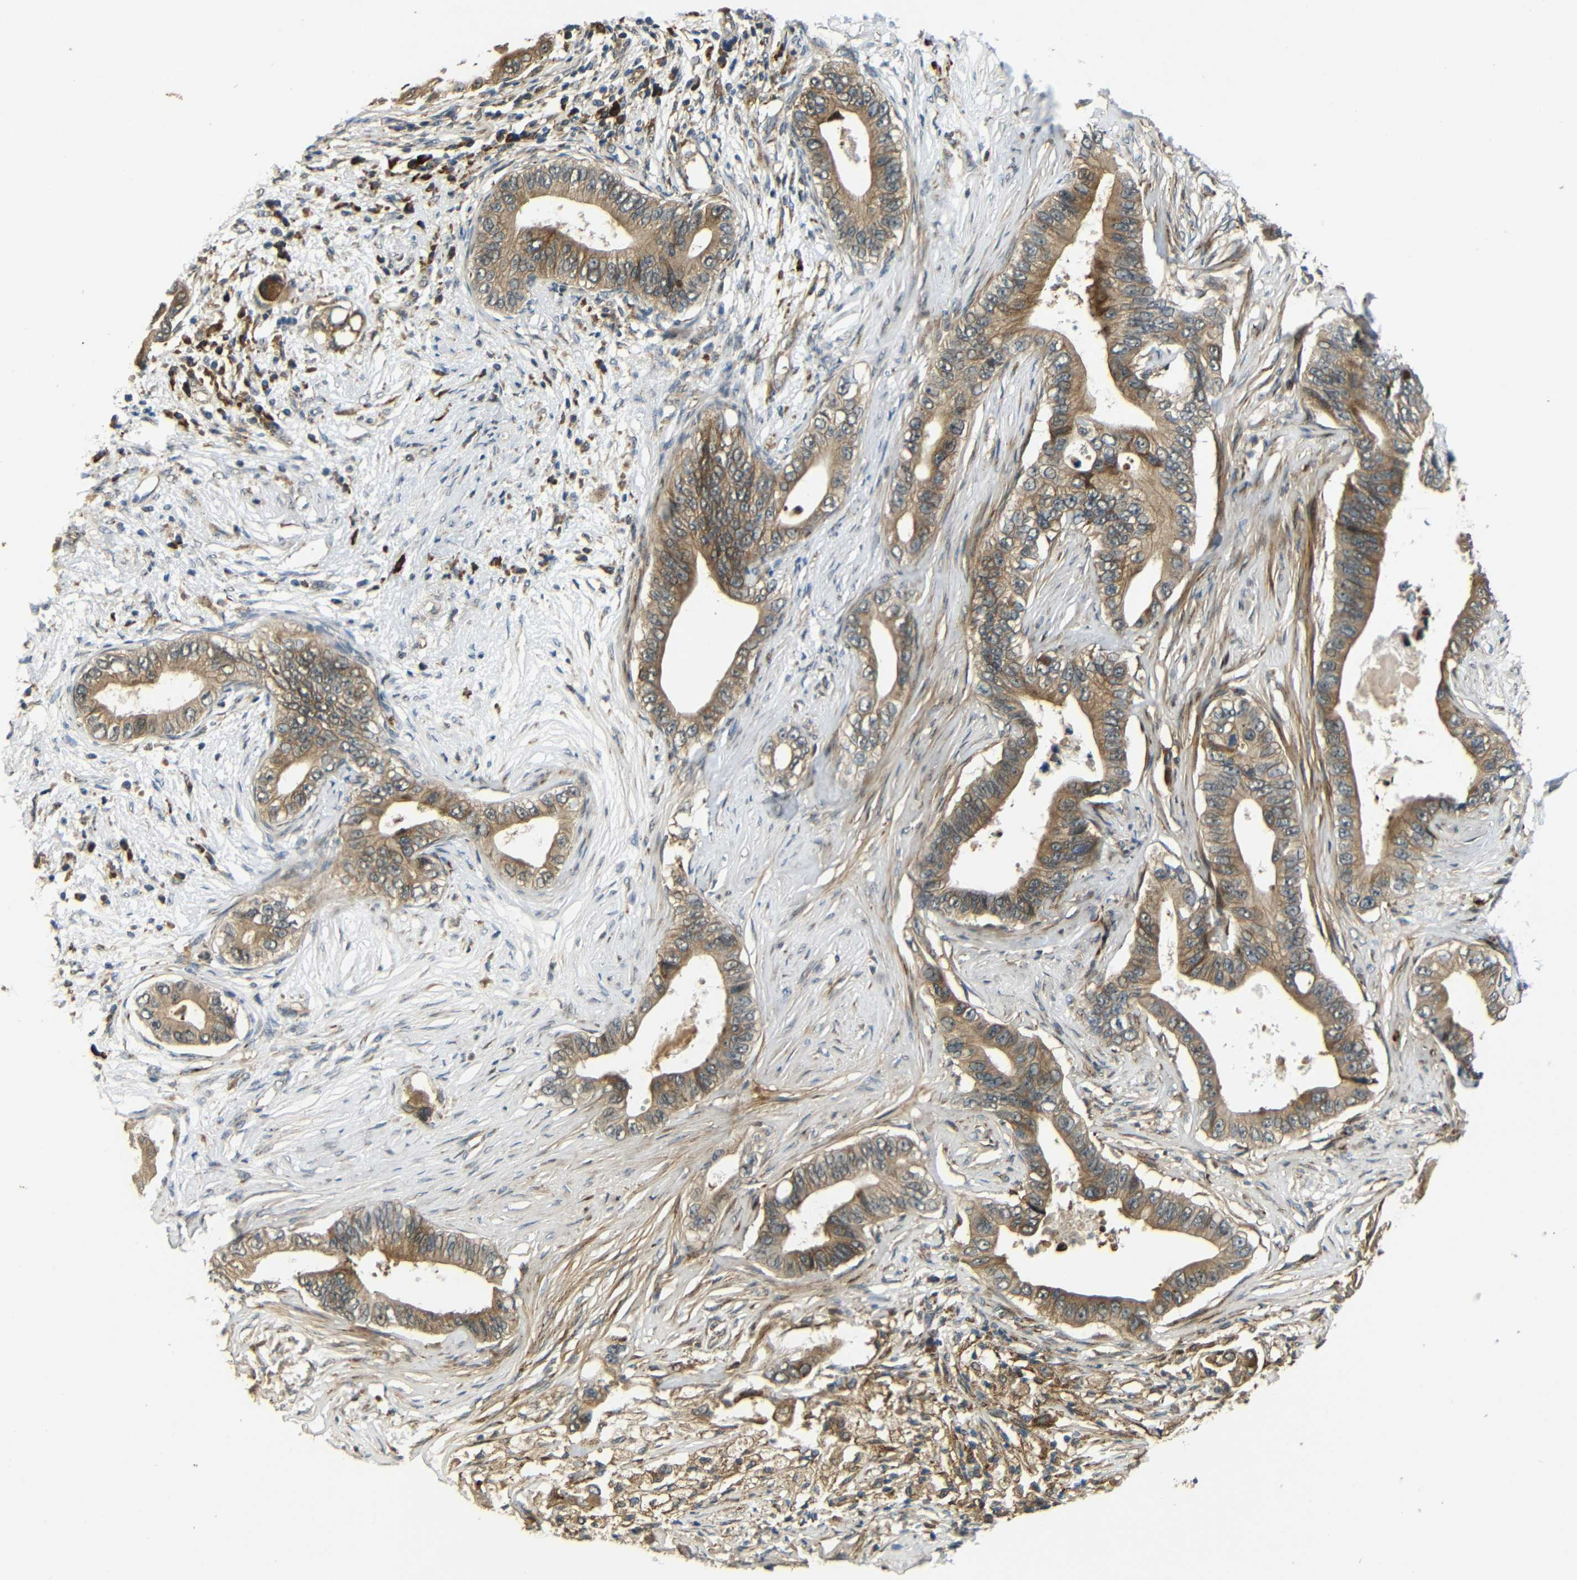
{"staining": {"intensity": "moderate", "quantity": ">75%", "location": "cytoplasmic/membranous"}, "tissue": "pancreatic cancer", "cell_type": "Tumor cells", "image_type": "cancer", "snomed": [{"axis": "morphology", "description": "Adenocarcinoma, NOS"}, {"axis": "topography", "description": "Pancreas"}], "caption": "Immunohistochemical staining of human pancreatic cancer (adenocarcinoma) reveals medium levels of moderate cytoplasmic/membranous protein expression in approximately >75% of tumor cells.", "gene": "EPHB2", "patient": {"sex": "male", "age": 77}}